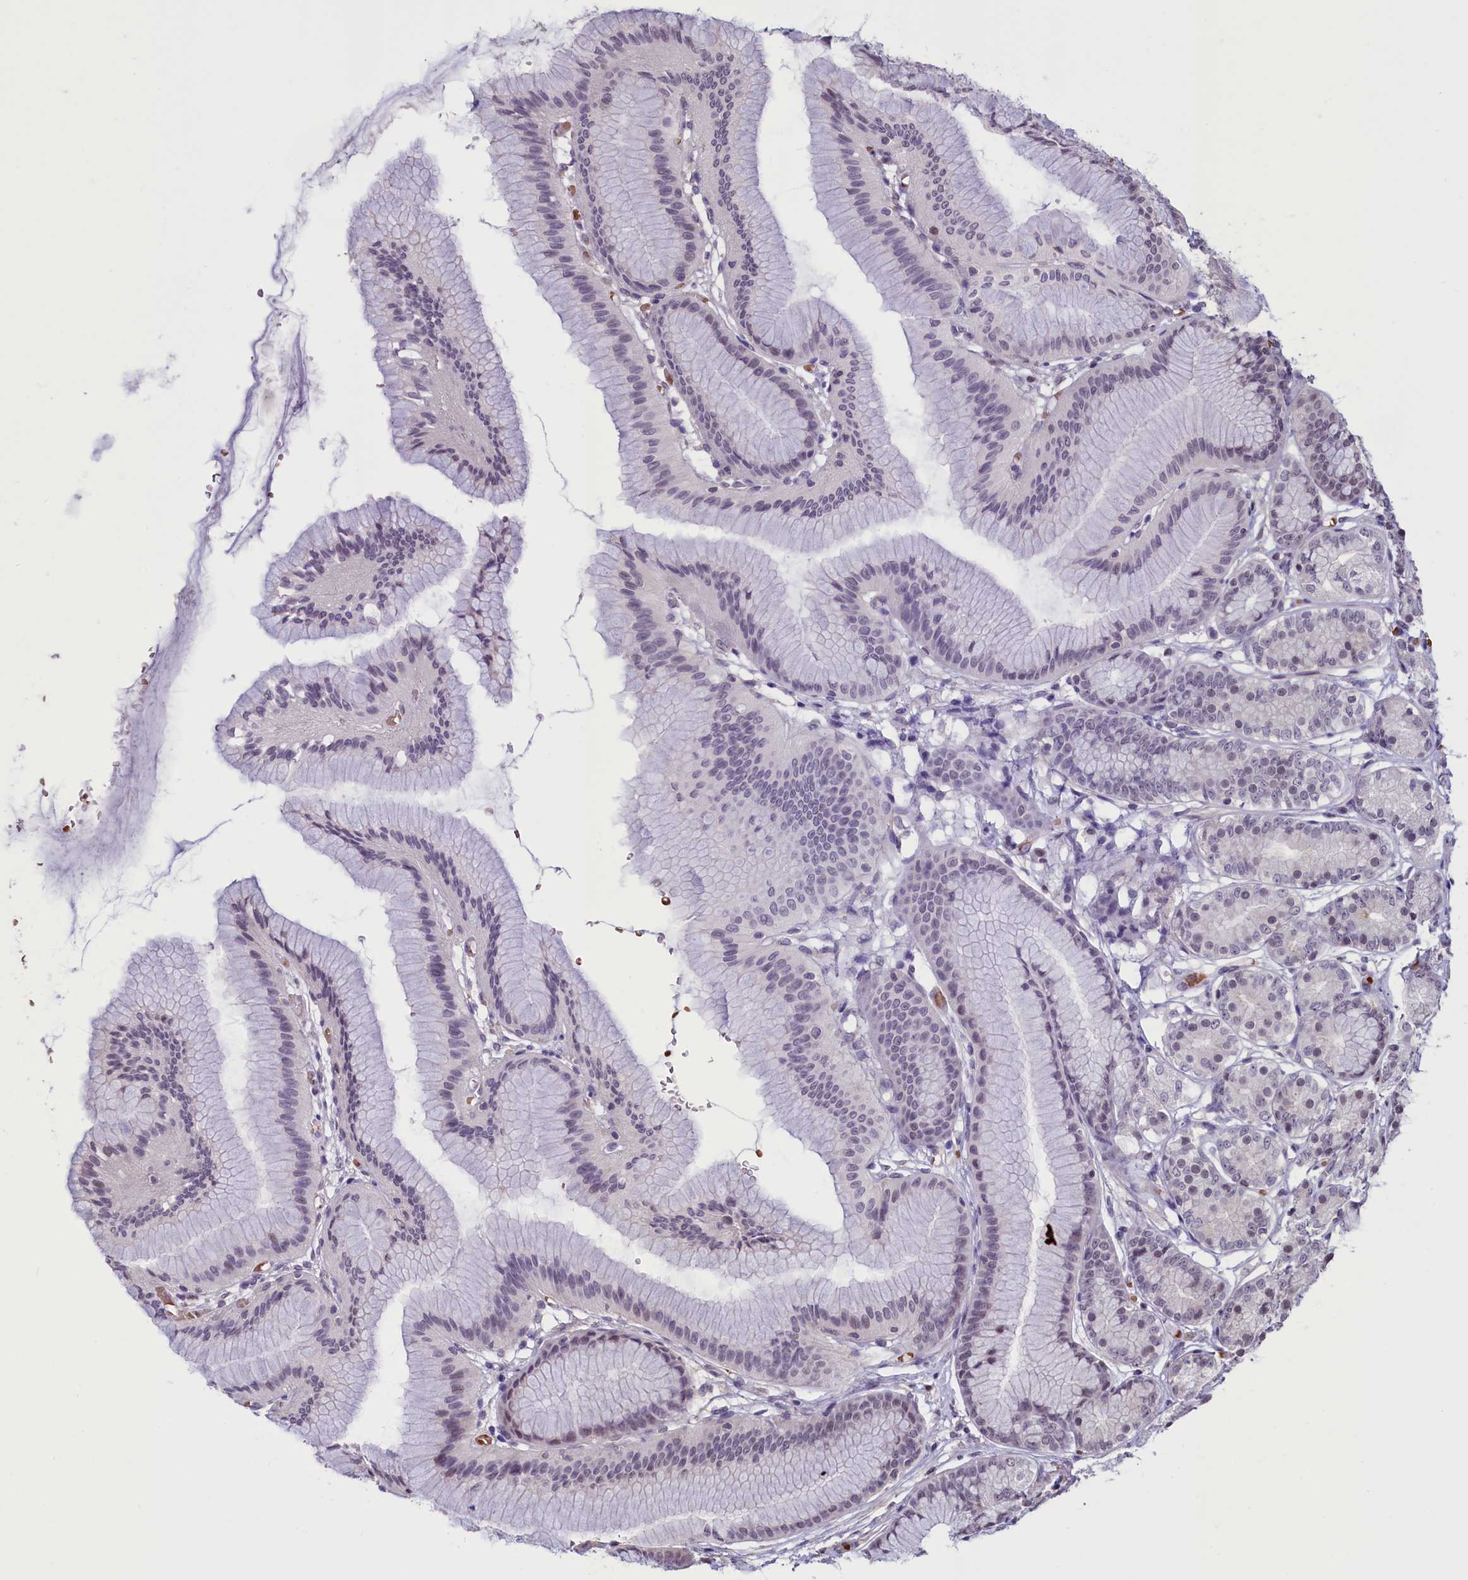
{"staining": {"intensity": "weak", "quantity": "<25%", "location": "nuclear"}, "tissue": "stomach", "cell_type": "Glandular cells", "image_type": "normal", "snomed": [{"axis": "morphology", "description": "Normal tissue, NOS"}, {"axis": "morphology", "description": "Adenocarcinoma, NOS"}, {"axis": "morphology", "description": "Adenocarcinoma, High grade"}, {"axis": "topography", "description": "Stomach, upper"}, {"axis": "topography", "description": "Stomach"}], "caption": "This is a image of immunohistochemistry (IHC) staining of normal stomach, which shows no expression in glandular cells.", "gene": "SHFL", "patient": {"sex": "female", "age": 65}}